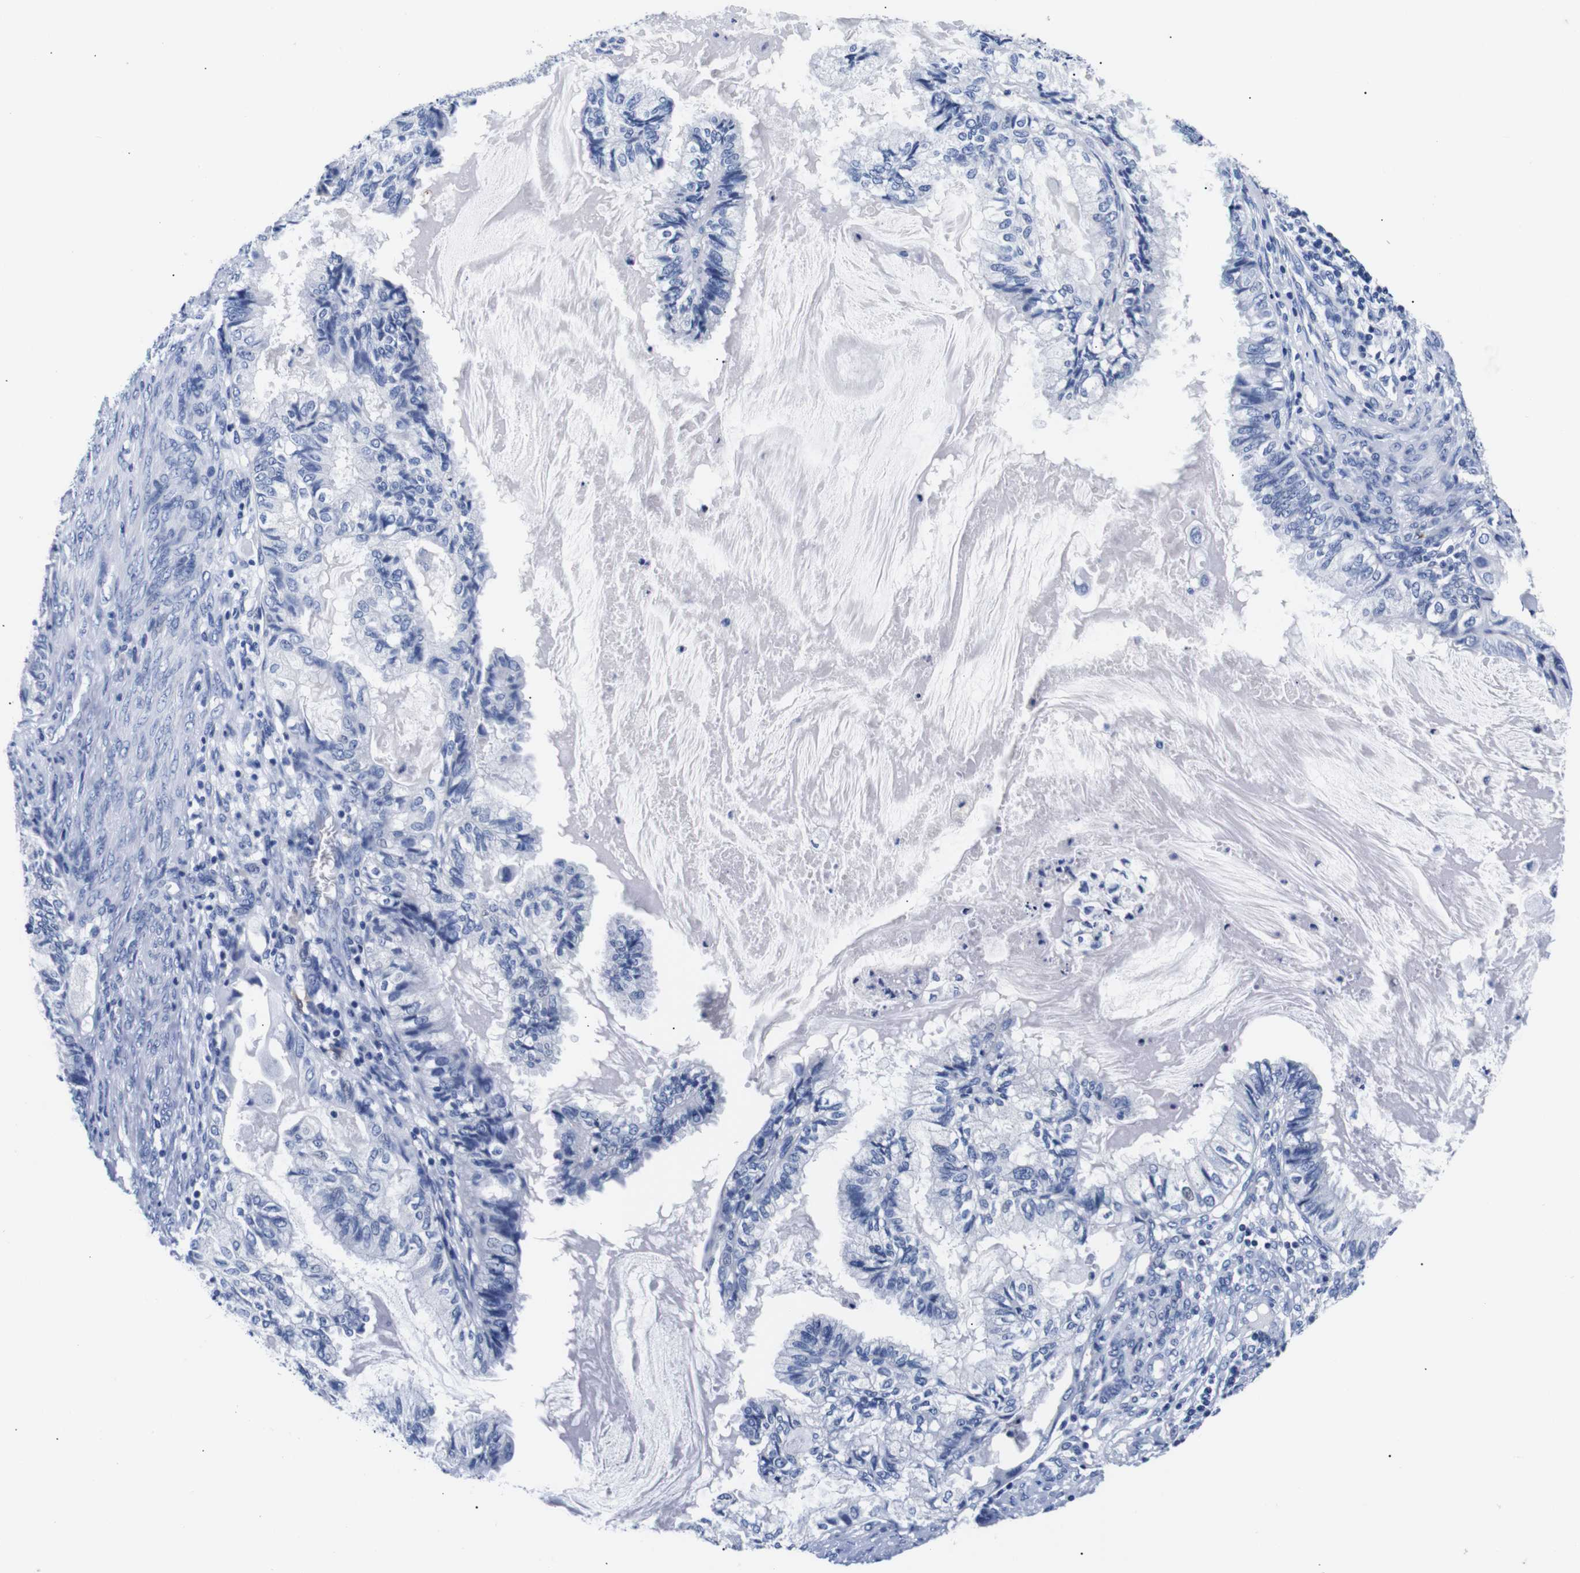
{"staining": {"intensity": "negative", "quantity": "none", "location": "none"}, "tissue": "cervical cancer", "cell_type": "Tumor cells", "image_type": "cancer", "snomed": [{"axis": "morphology", "description": "Normal tissue, NOS"}, {"axis": "morphology", "description": "Adenocarcinoma, NOS"}, {"axis": "topography", "description": "Cervix"}, {"axis": "topography", "description": "Endometrium"}], "caption": "This image is of cervical cancer (adenocarcinoma) stained with IHC to label a protein in brown with the nuclei are counter-stained blue. There is no positivity in tumor cells.", "gene": "GAP43", "patient": {"sex": "female", "age": 86}}